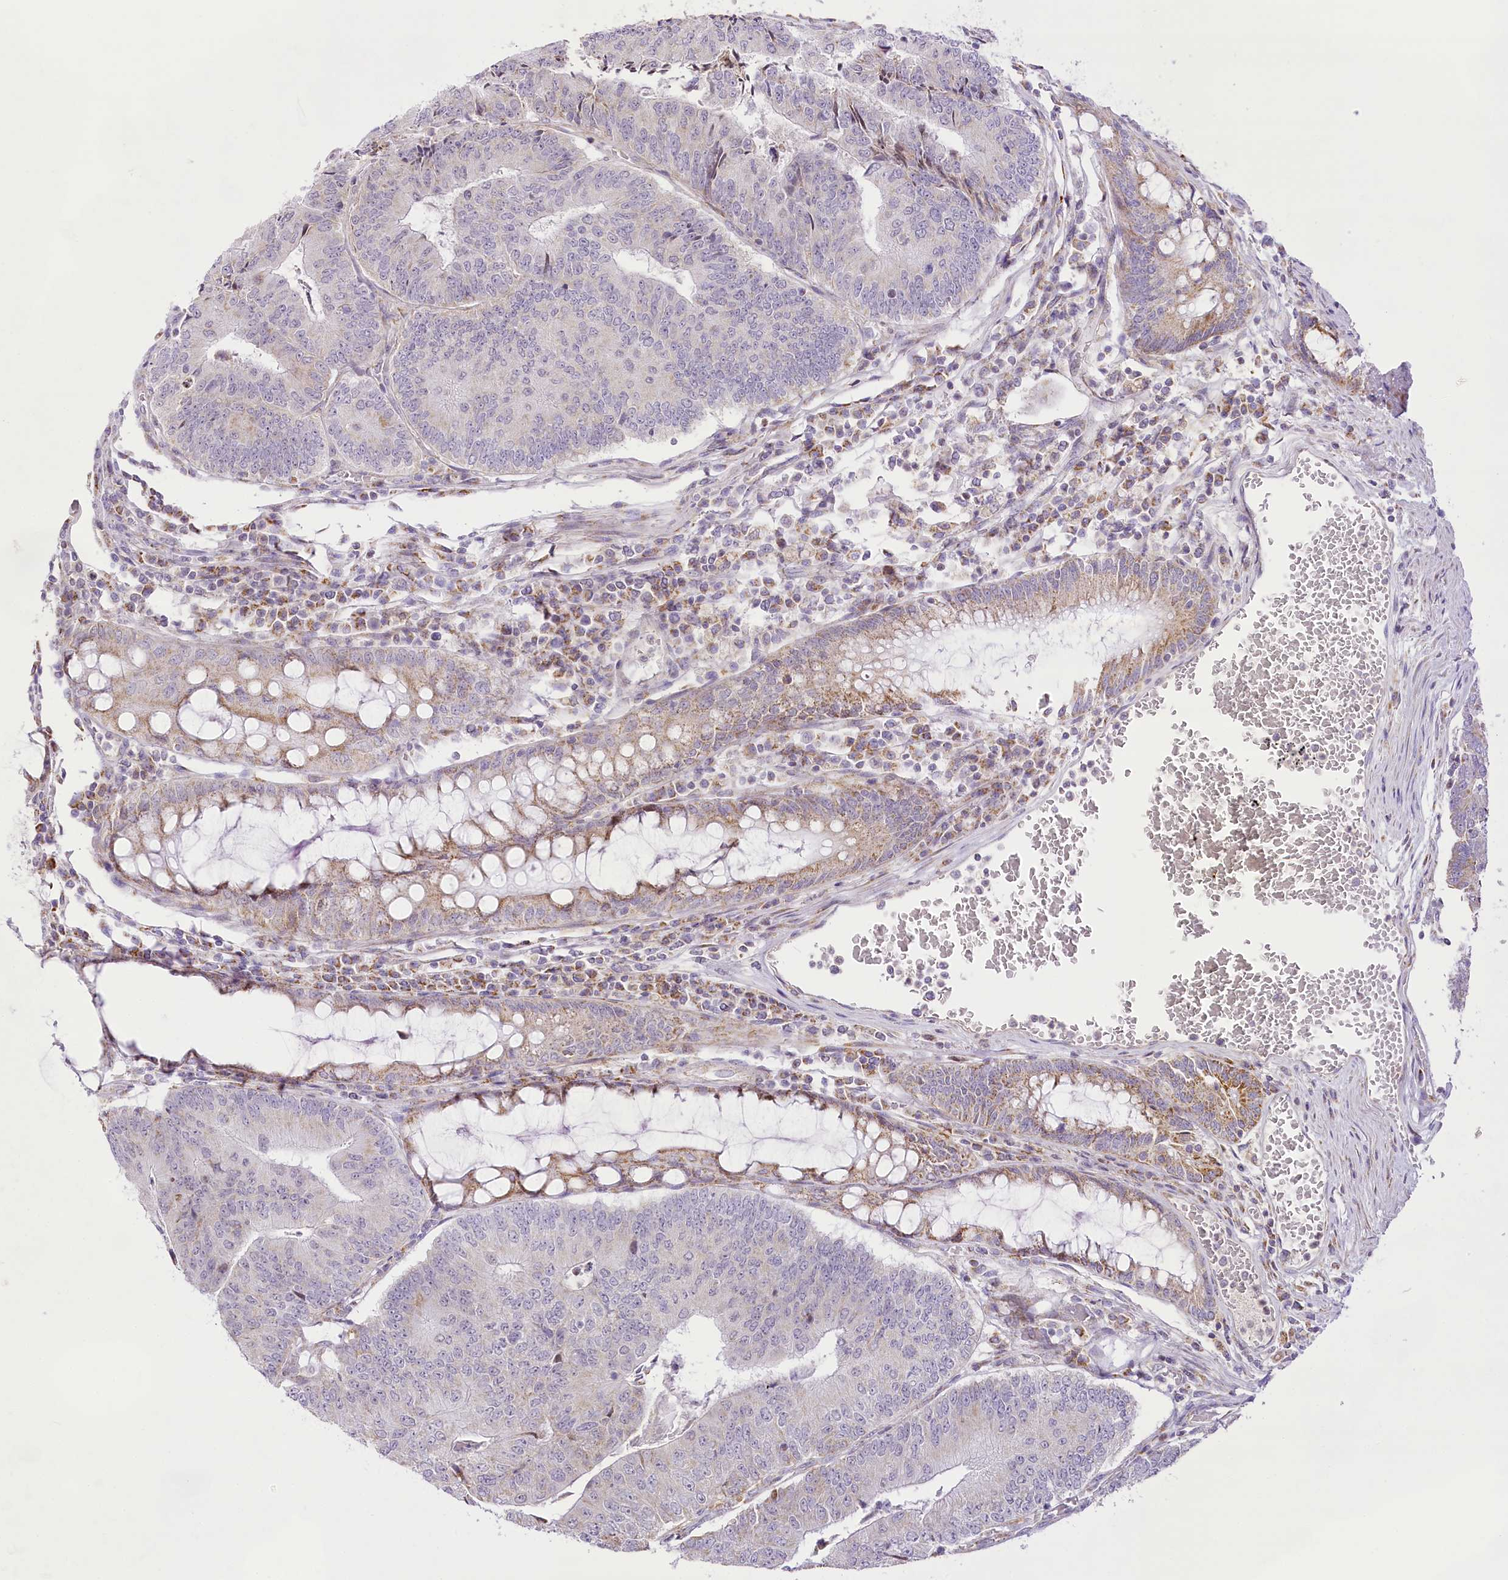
{"staining": {"intensity": "moderate", "quantity": "<25%", "location": "cytoplasmic/membranous"}, "tissue": "colorectal cancer", "cell_type": "Tumor cells", "image_type": "cancer", "snomed": [{"axis": "morphology", "description": "Adenocarcinoma, NOS"}, {"axis": "topography", "description": "Colon"}], "caption": "A brown stain labels moderate cytoplasmic/membranous positivity of a protein in human colorectal cancer tumor cells.", "gene": "CCDC30", "patient": {"sex": "female", "age": 67}}